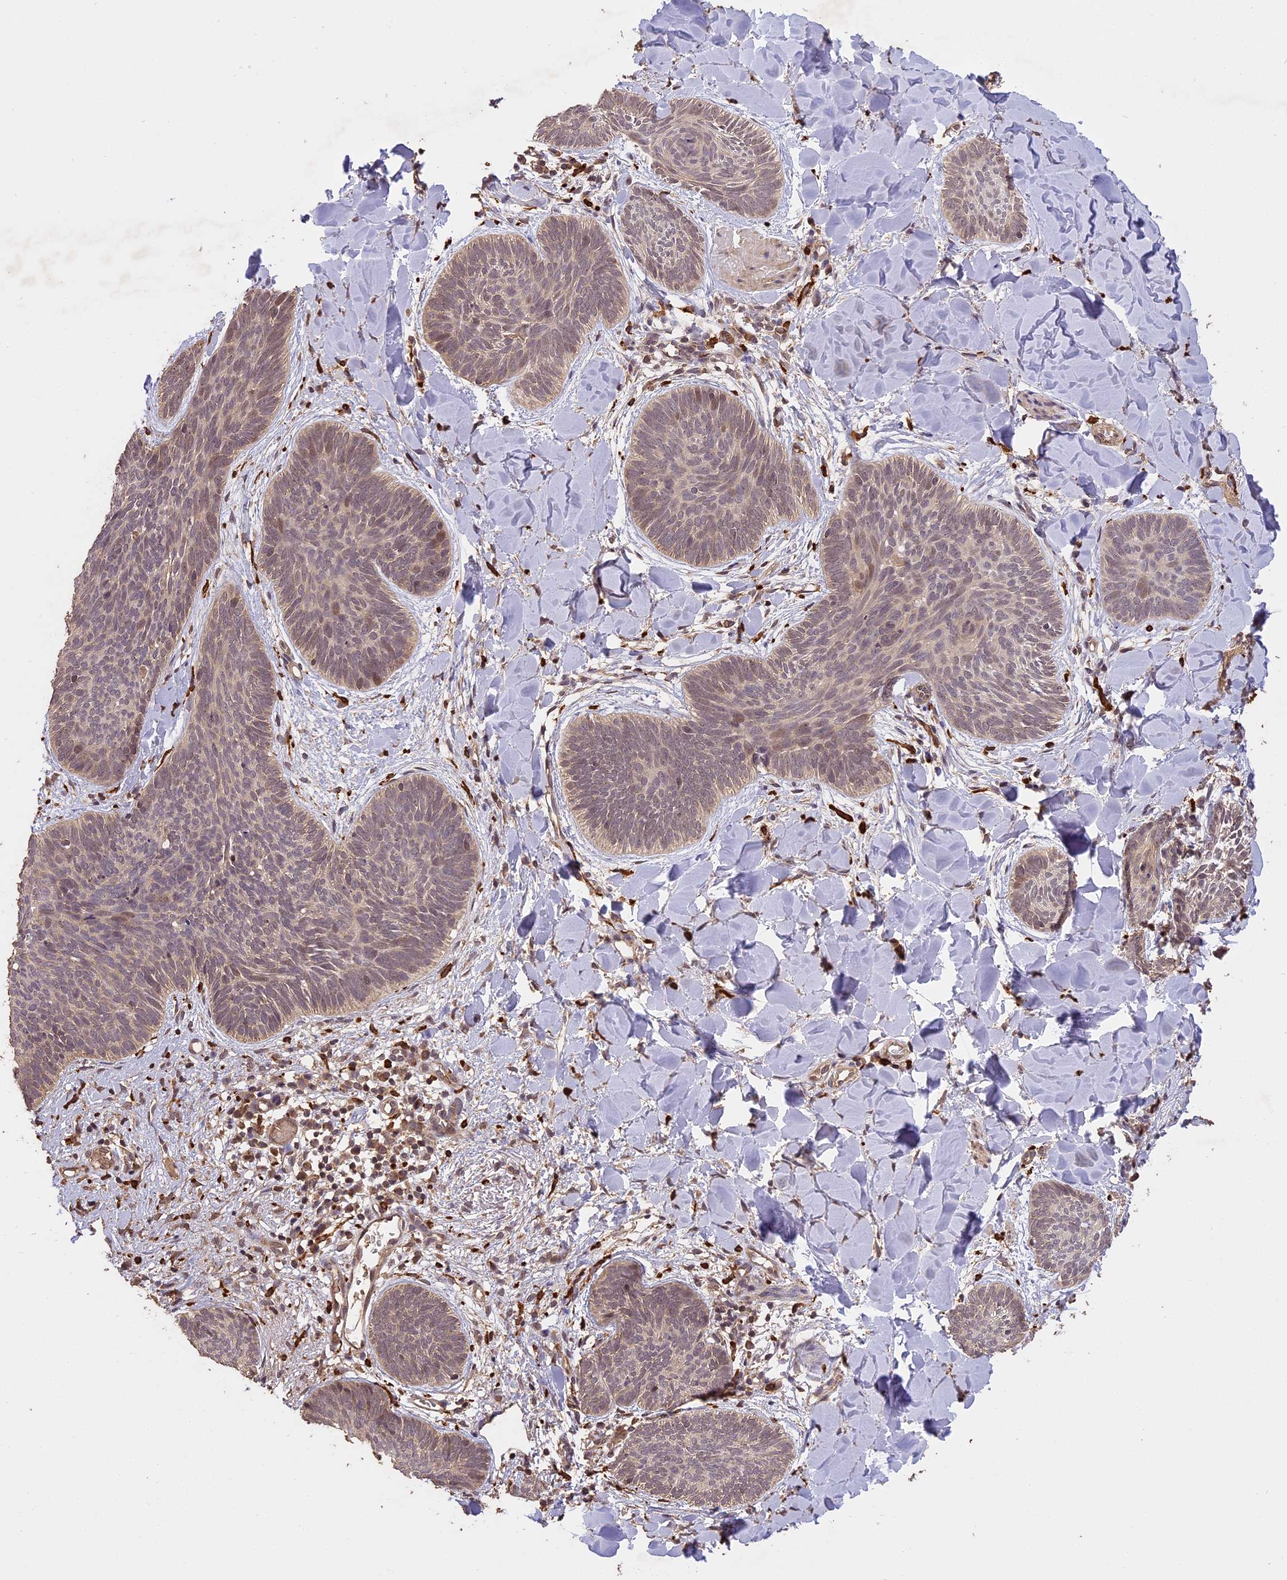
{"staining": {"intensity": "moderate", "quantity": "<25%", "location": "nuclear"}, "tissue": "skin cancer", "cell_type": "Tumor cells", "image_type": "cancer", "snomed": [{"axis": "morphology", "description": "Basal cell carcinoma"}, {"axis": "topography", "description": "Skin"}], "caption": "Skin cancer was stained to show a protein in brown. There is low levels of moderate nuclear expression in approximately <25% of tumor cells. (brown staining indicates protein expression, while blue staining denotes nuclei).", "gene": "TIGD7", "patient": {"sex": "female", "age": 81}}